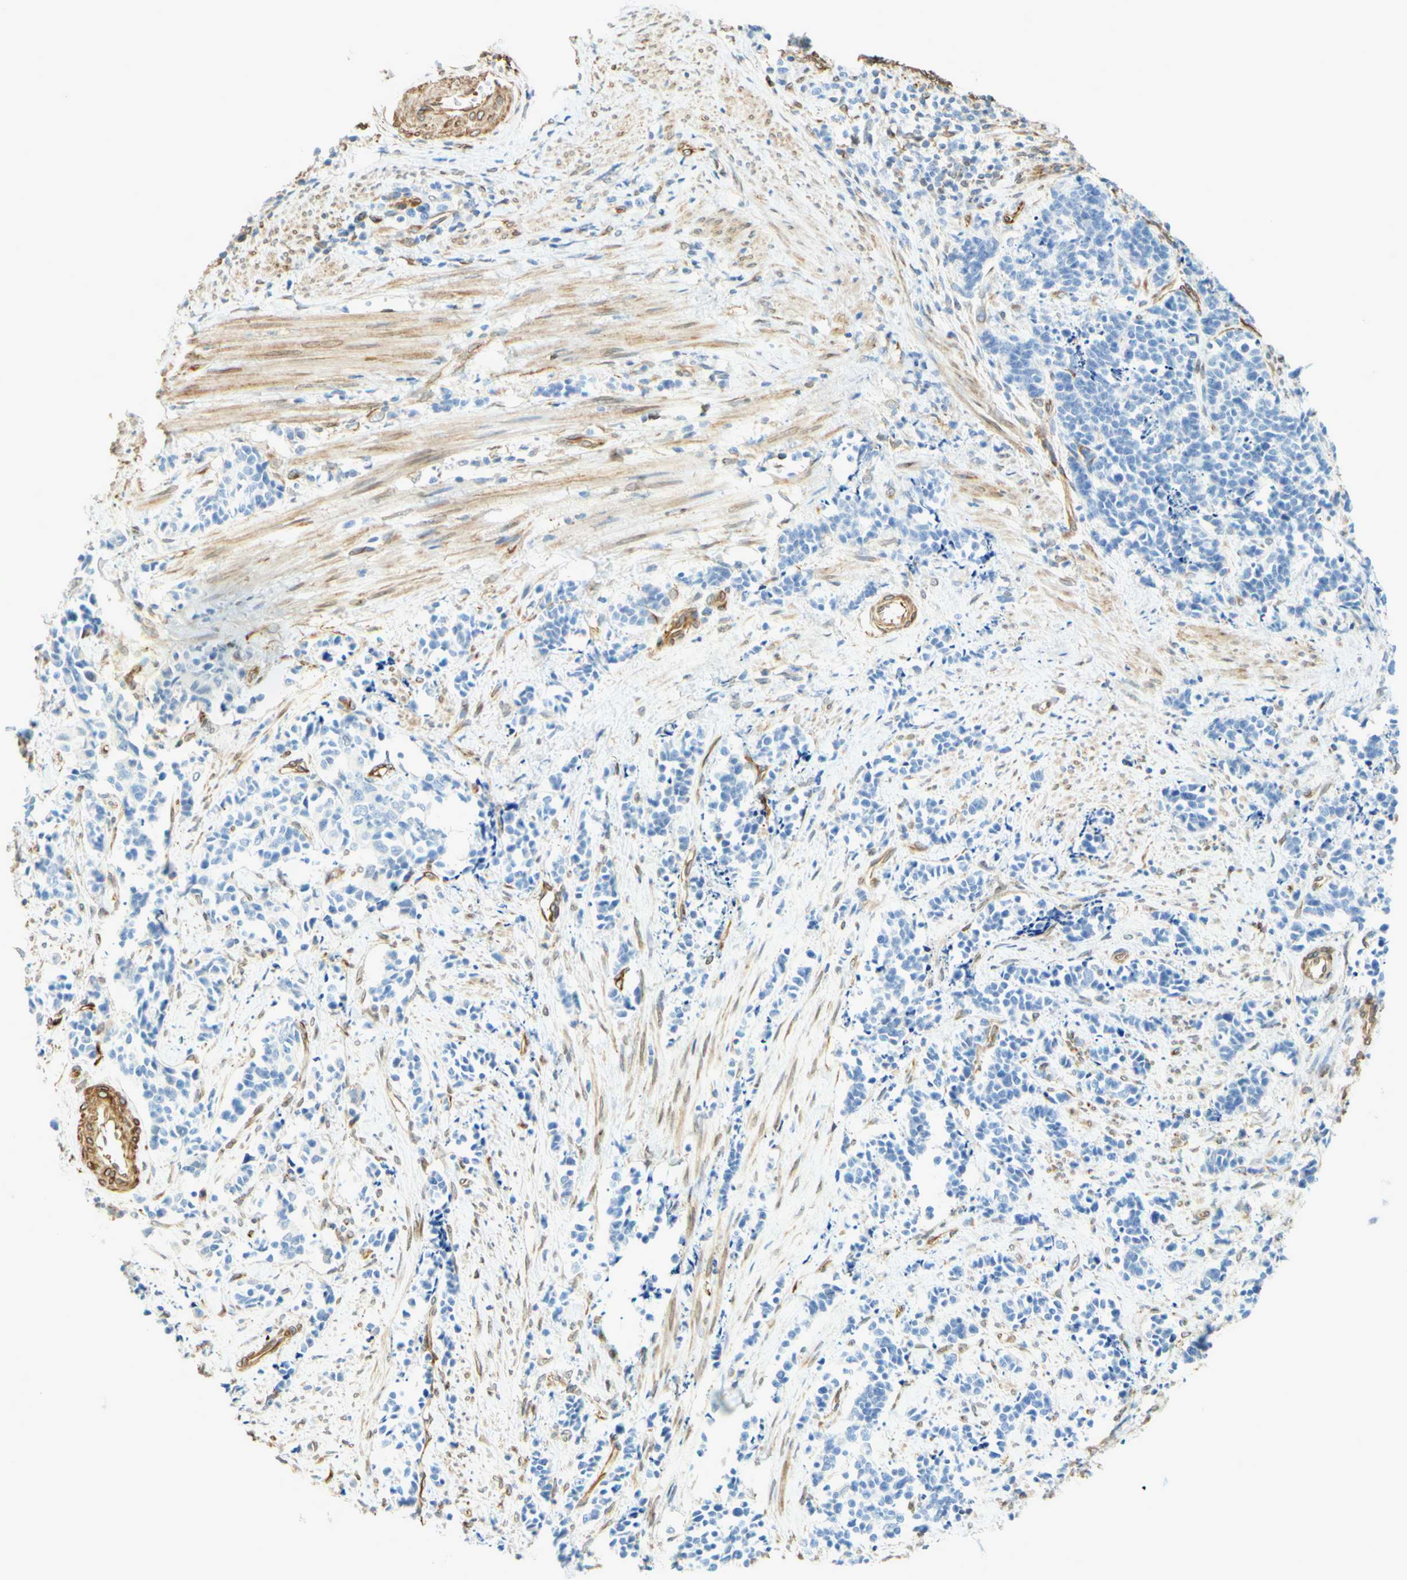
{"staining": {"intensity": "negative", "quantity": "none", "location": "none"}, "tissue": "cervical cancer", "cell_type": "Tumor cells", "image_type": "cancer", "snomed": [{"axis": "morphology", "description": "Normal tissue, NOS"}, {"axis": "morphology", "description": "Squamous cell carcinoma, NOS"}, {"axis": "topography", "description": "Cervix"}], "caption": "High power microscopy micrograph of an immunohistochemistry (IHC) histopathology image of squamous cell carcinoma (cervical), revealing no significant expression in tumor cells.", "gene": "ENDOD1", "patient": {"sex": "female", "age": 35}}